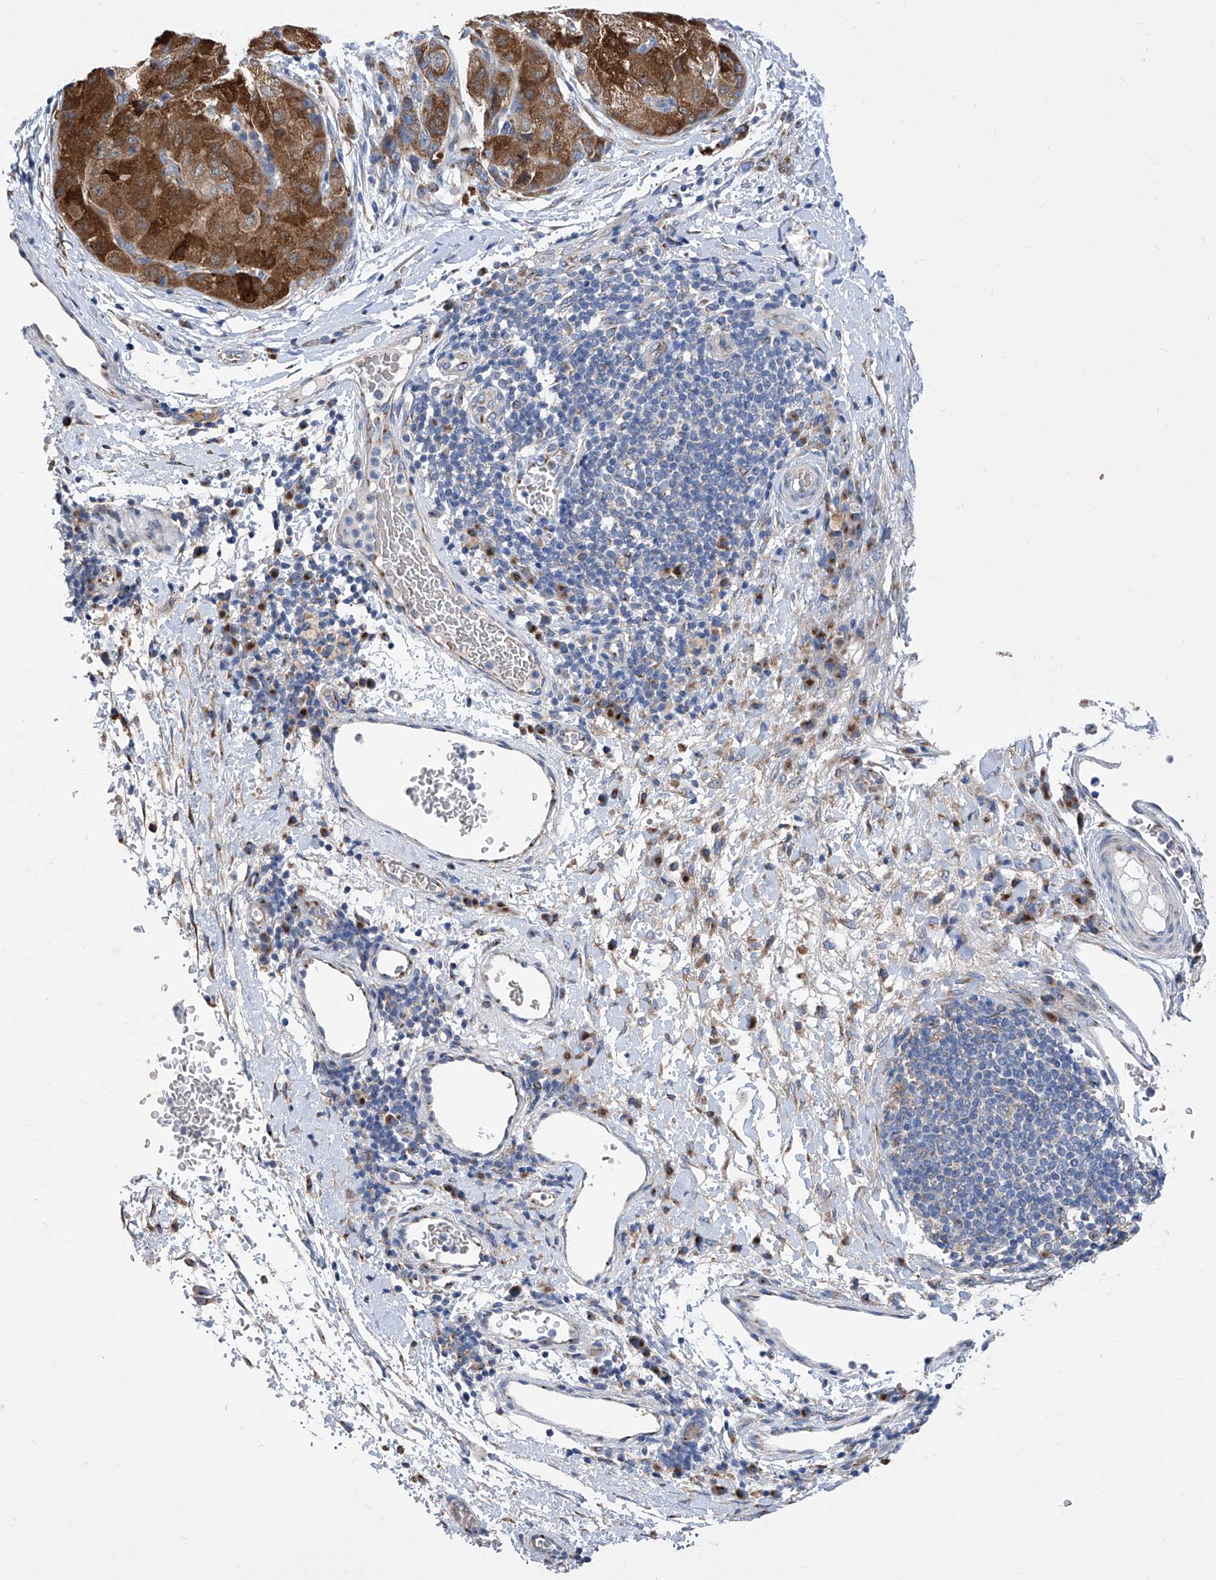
{"staining": {"intensity": "strong", "quantity": ">75%", "location": "cytoplasmic/membranous"}, "tissue": "liver cancer", "cell_type": "Tumor cells", "image_type": "cancer", "snomed": [{"axis": "morphology", "description": "Carcinoma, Hepatocellular, NOS"}, {"axis": "topography", "description": "Liver"}], "caption": "DAB (3,3'-diaminobenzidine) immunohistochemical staining of human liver cancer (hepatocellular carcinoma) displays strong cytoplasmic/membranous protein staining in about >75% of tumor cells.", "gene": "TJAP1", "patient": {"sex": "male", "age": 80}}